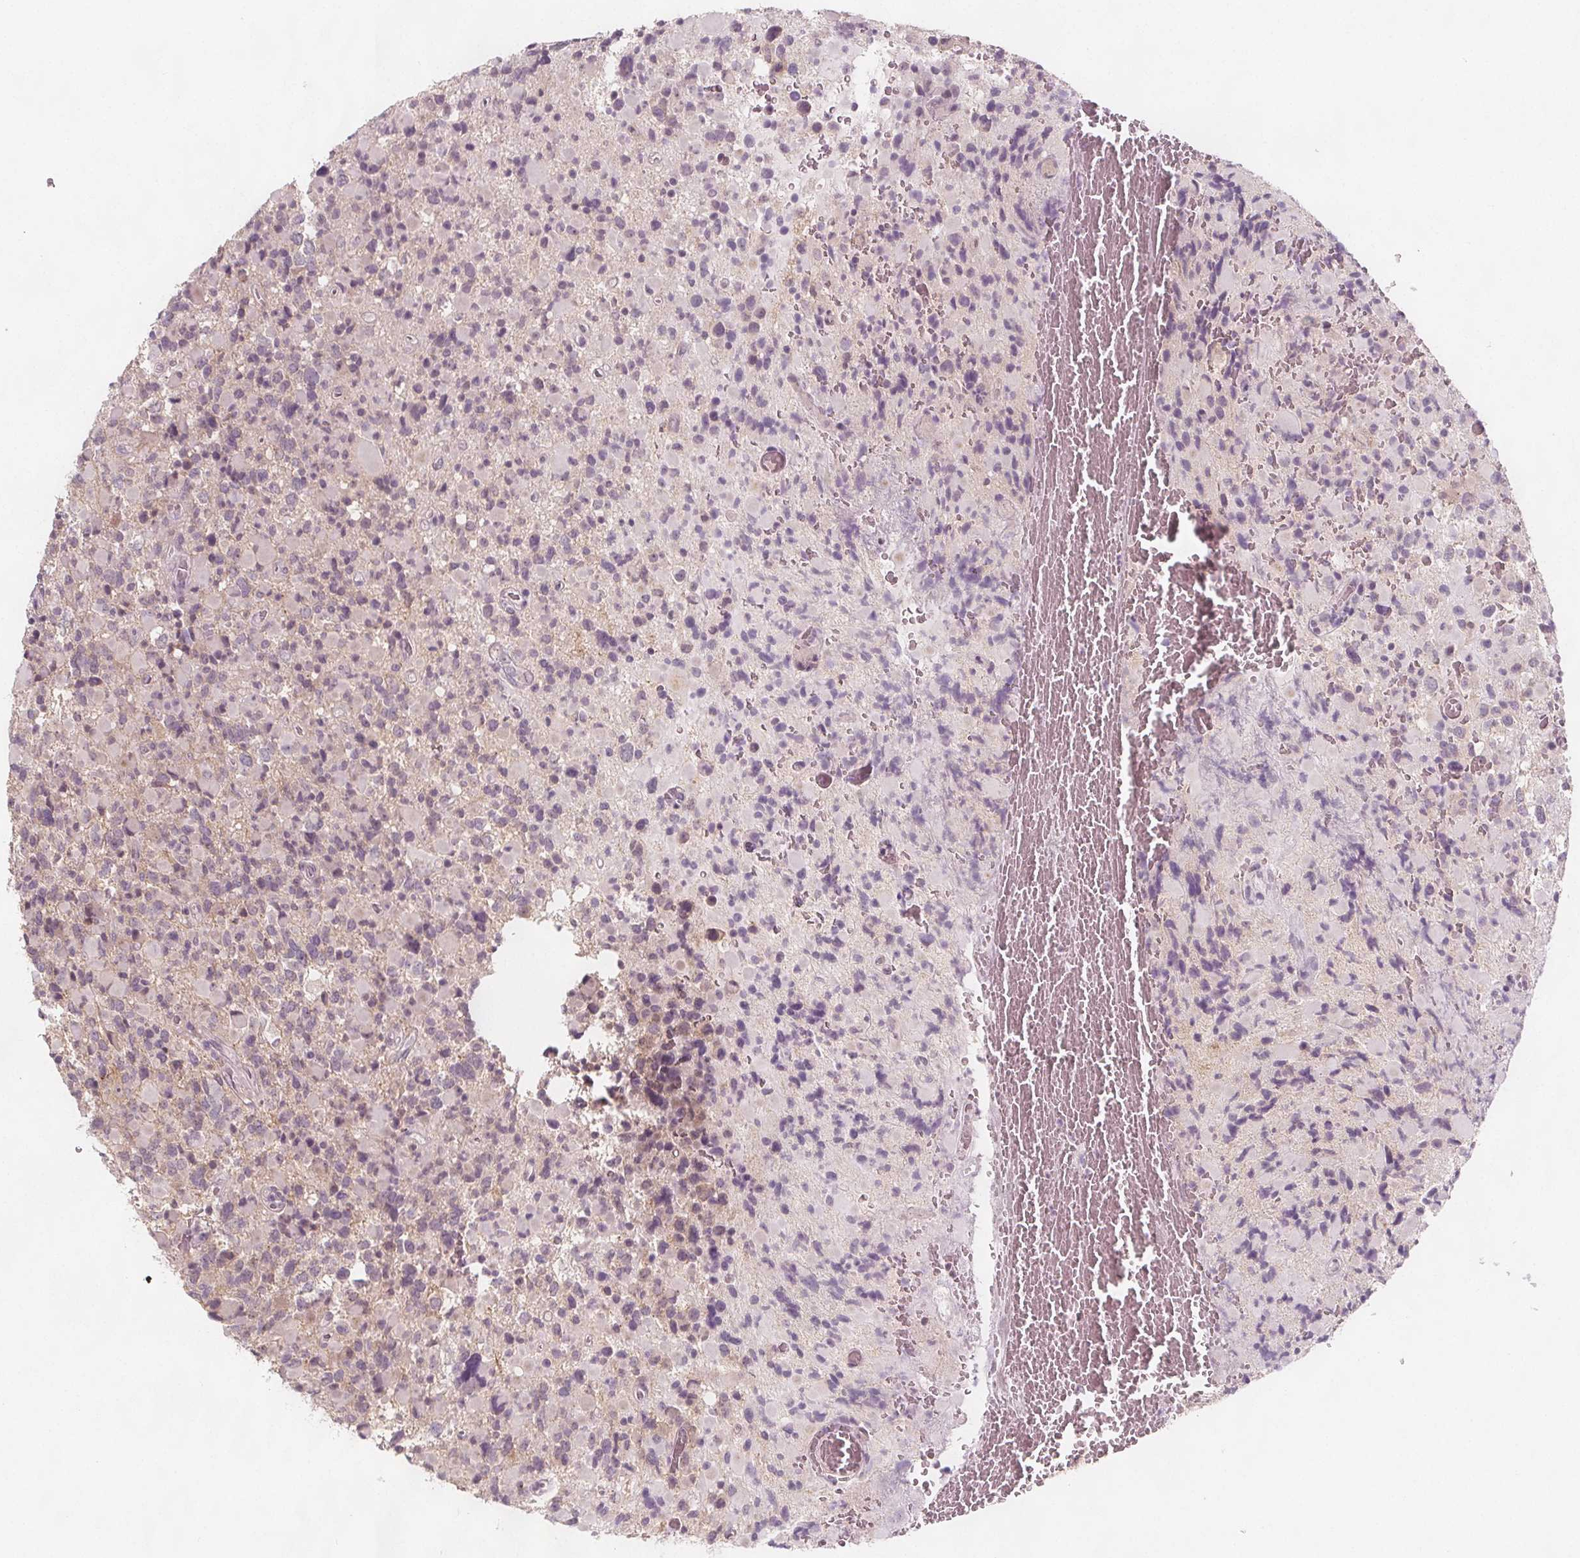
{"staining": {"intensity": "negative", "quantity": "none", "location": "none"}, "tissue": "glioma", "cell_type": "Tumor cells", "image_type": "cancer", "snomed": [{"axis": "morphology", "description": "Glioma, malignant, High grade"}, {"axis": "topography", "description": "Brain"}], "caption": "Protein analysis of glioma exhibits no significant expression in tumor cells.", "gene": "C1orf167", "patient": {"sex": "female", "age": 40}}